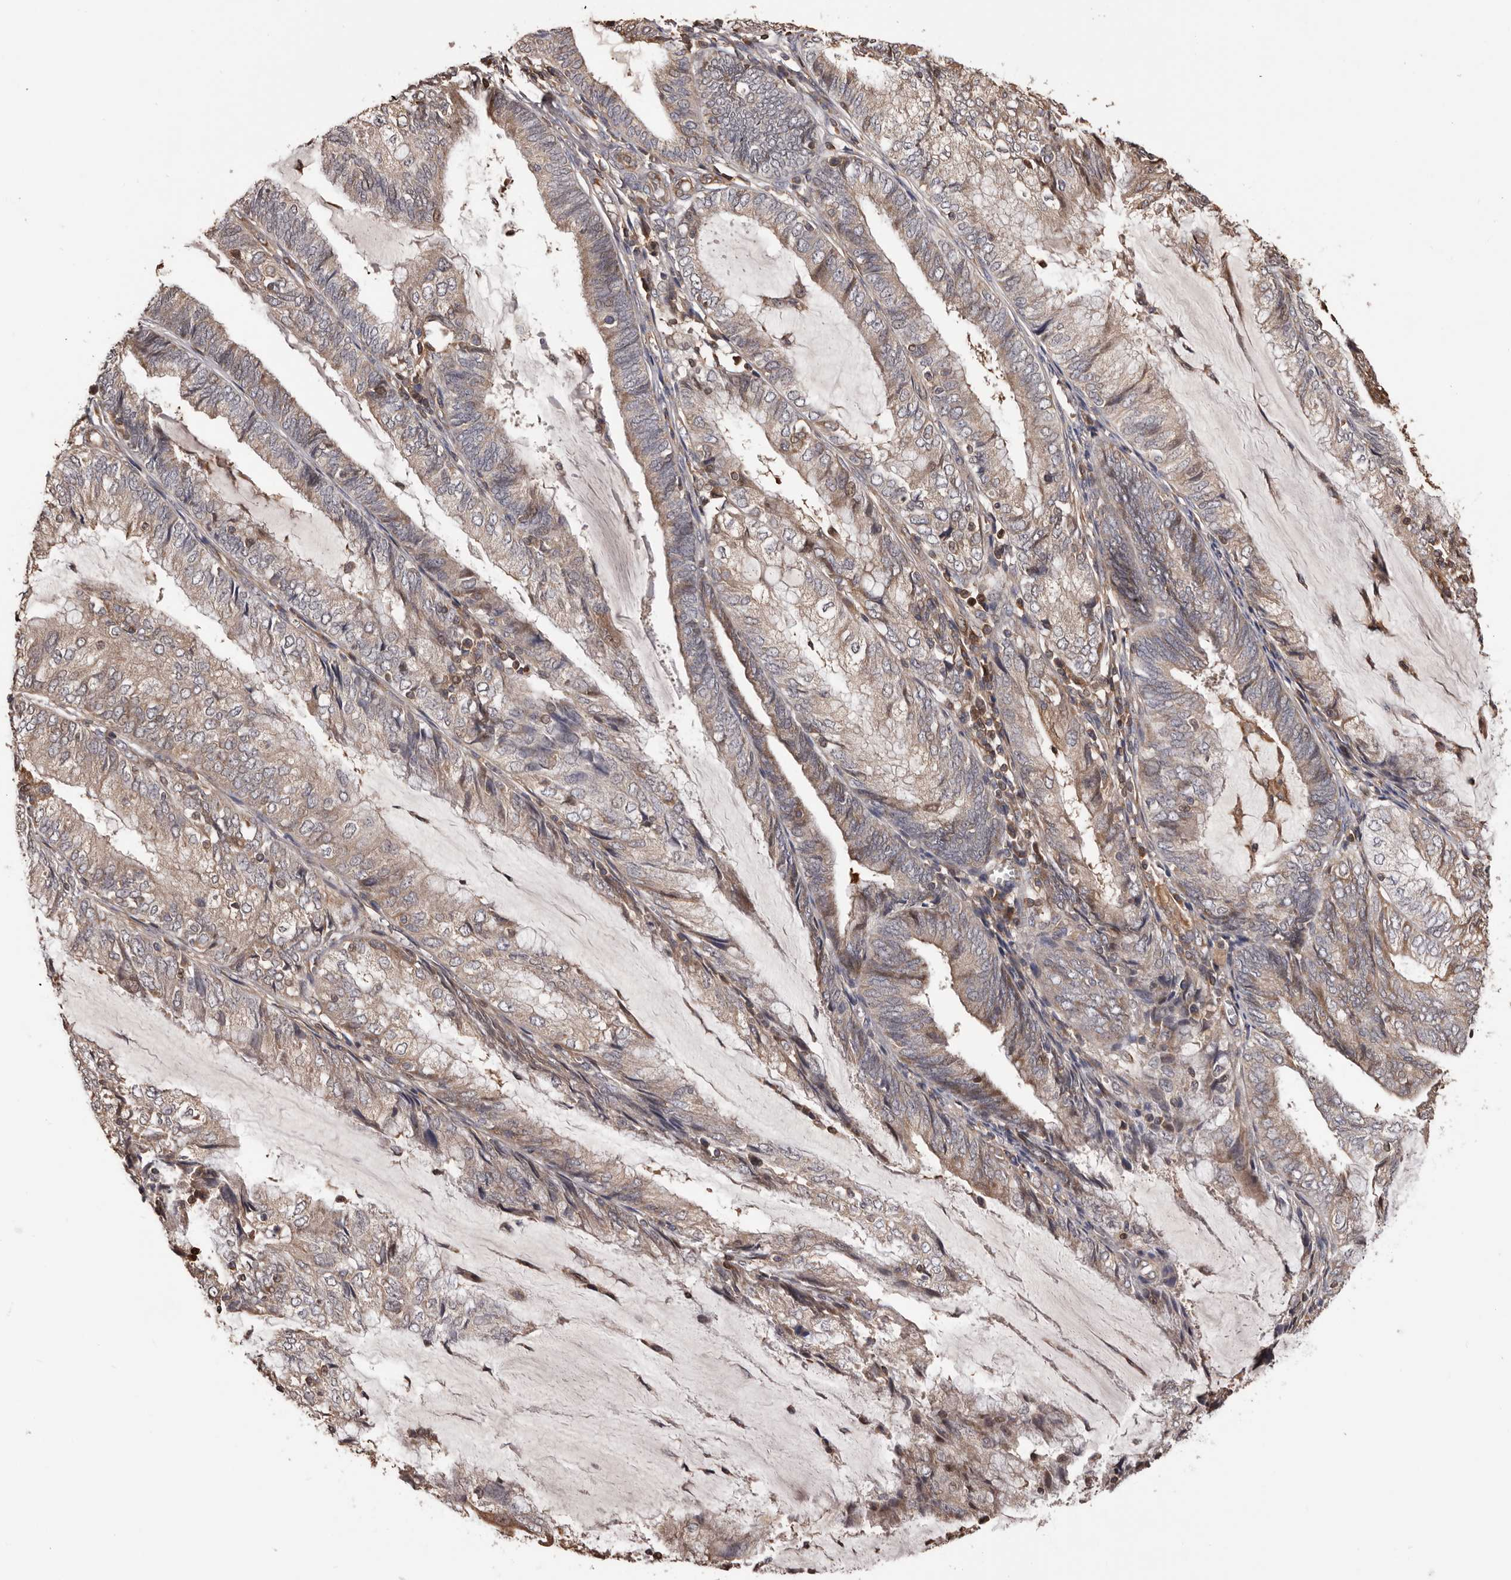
{"staining": {"intensity": "weak", "quantity": "25%-75%", "location": "cytoplasmic/membranous"}, "tissue": "endometrial cancer", "cell_type": "Tumor cells", "image_type": "cancer", "snomed": [{"axis": "morphology", "description": "Adenocarcinoma, NOS"}, {"axis": "topography", "description": "Endometrium"}], "caption": "A photomicrograph showing weak cytoplasmic/membranous positivity in about 25%-75% of tumor cells in endometrial cancer, as visualized by brown immunohistochemical staining.", "gene": "ADAMTS2", "patient": {"sex": "female", "age": 81}}